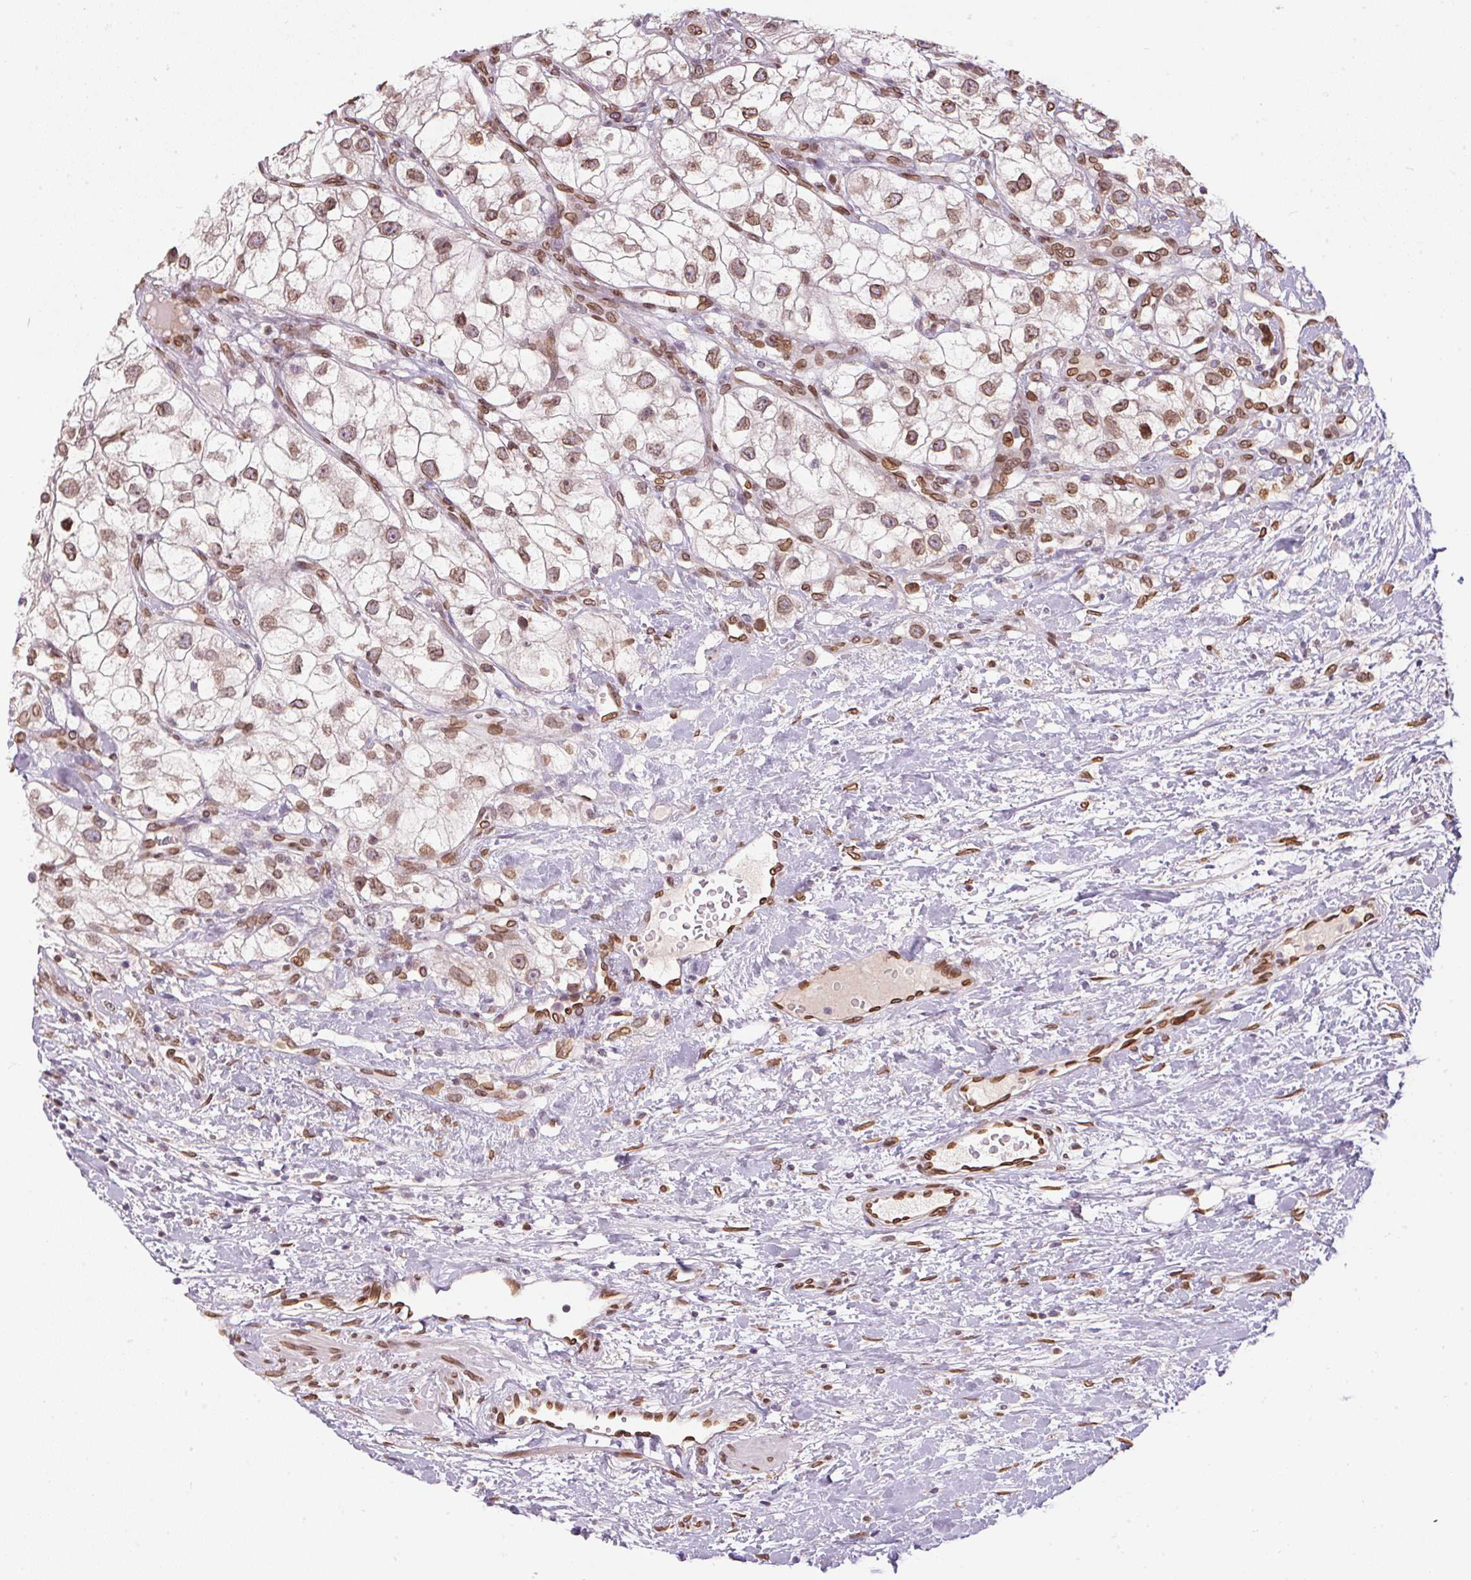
{"staining": {"intensity": "moderate", "quantity": ">75%", "location": "nuclear"}, "tissue": "renal cancer", "cell_type": "Tumor cells", "image_type": "cancer", "snomed": [{"axis": "morphology", "description": "Adenocarcinoma, NOS"}, {"axis": "topography", "description": "Kidney"}], "caption": "IHC (DAB) staining of human renal adenocarcinoma exhibits moderate nuclear protein positivity in about >75% of tumor cells.", "gene": "TMEM175", "patient": {"sex": "male", "age": 59}}